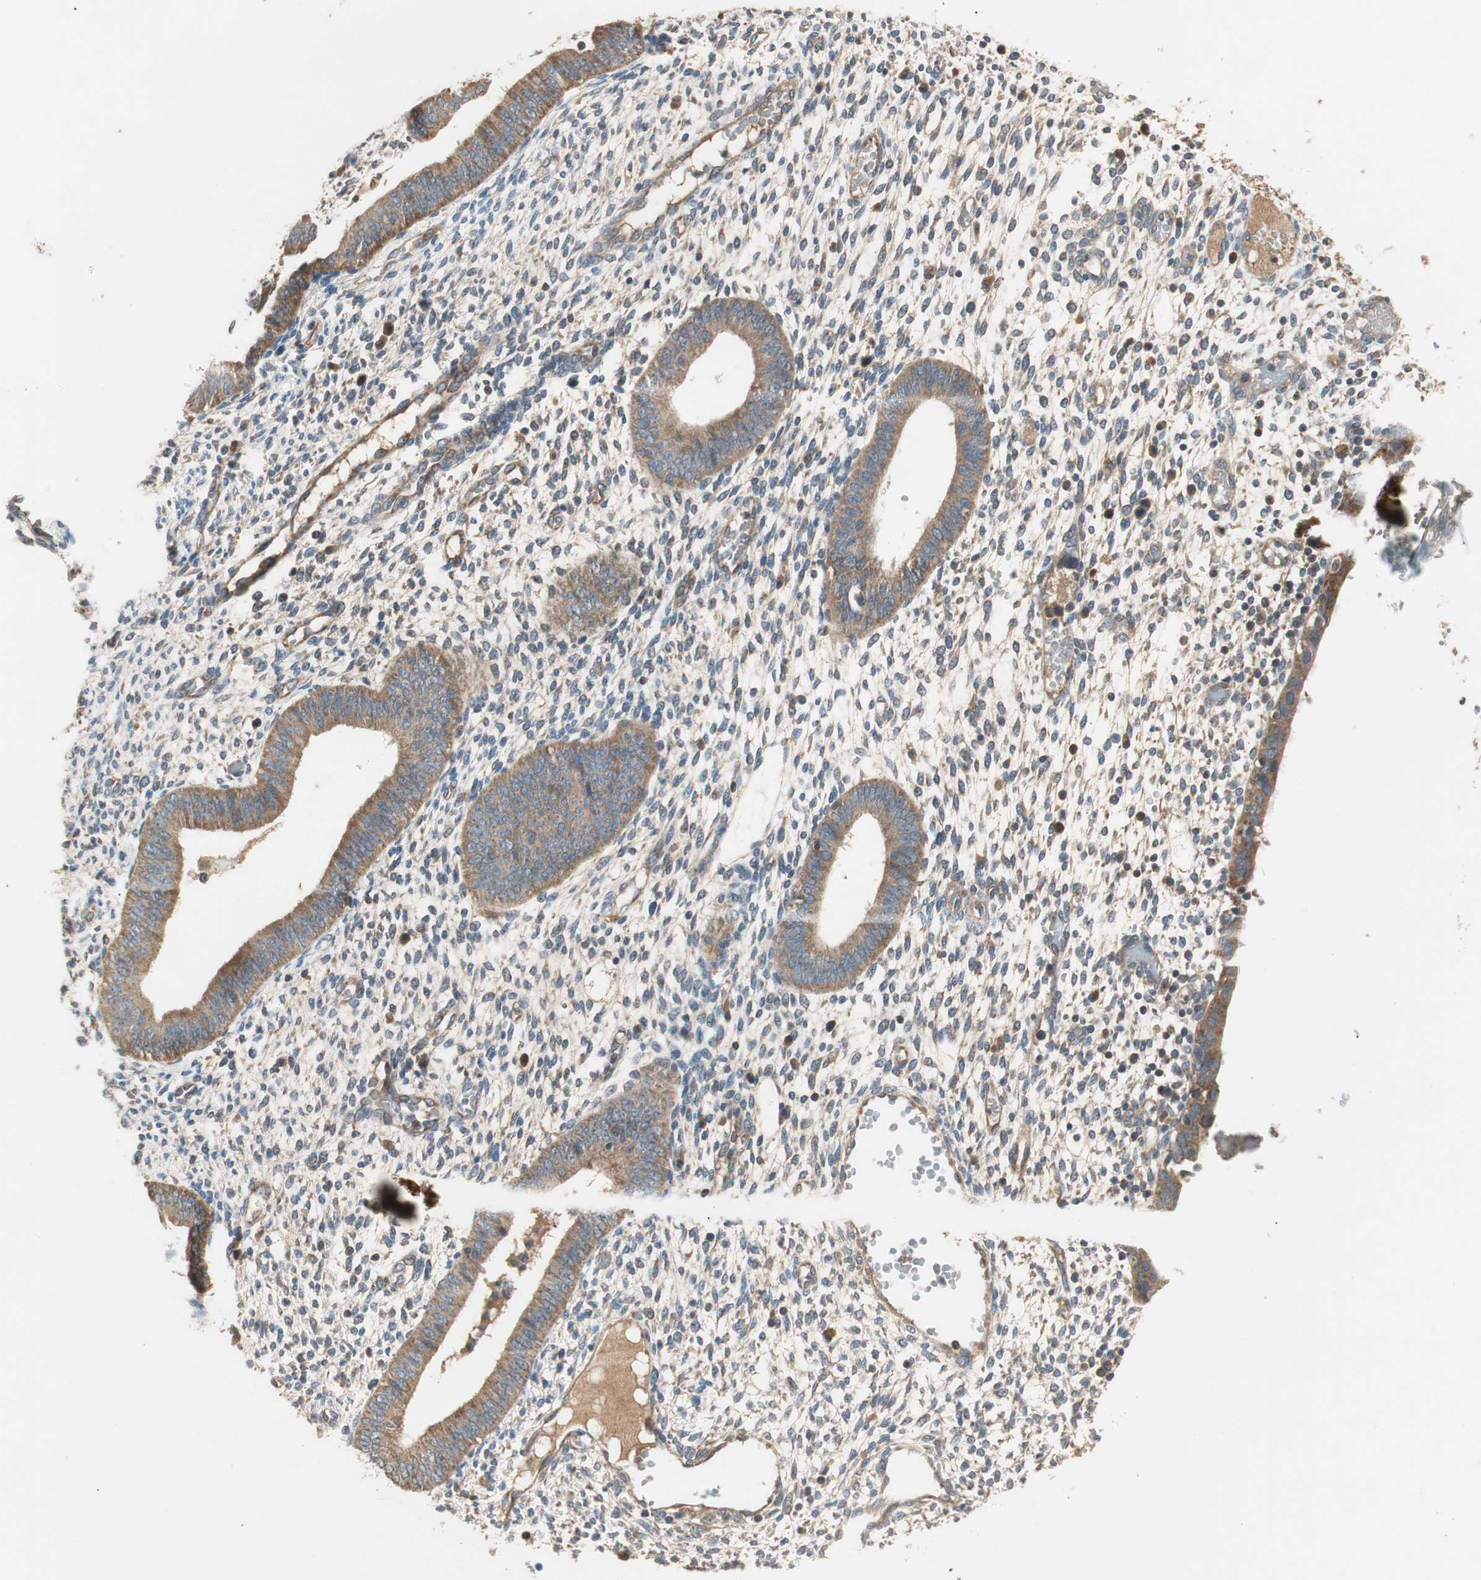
{"staining": {"intensity": "moderate", "quantity": "25%-75%", "location": "cytoplasmic/membranous"}, "tissue": "endometrium", "cell_type": "Cells in endometrial stroma", "image_type": "normal", "snomed": [{"axis": "morphology", "description": "Normal tissue, NOS"}, {"axis": "topography", "description": "Endometrium"}], "caption": "Protein staining exhibits moderate cytoplasmic/membranous expression in approximately 25%-75% of cells in endometrial stroma in normal endometrium.", "gene": "HPN", "patient": {"sex": "female", "age": 35}}